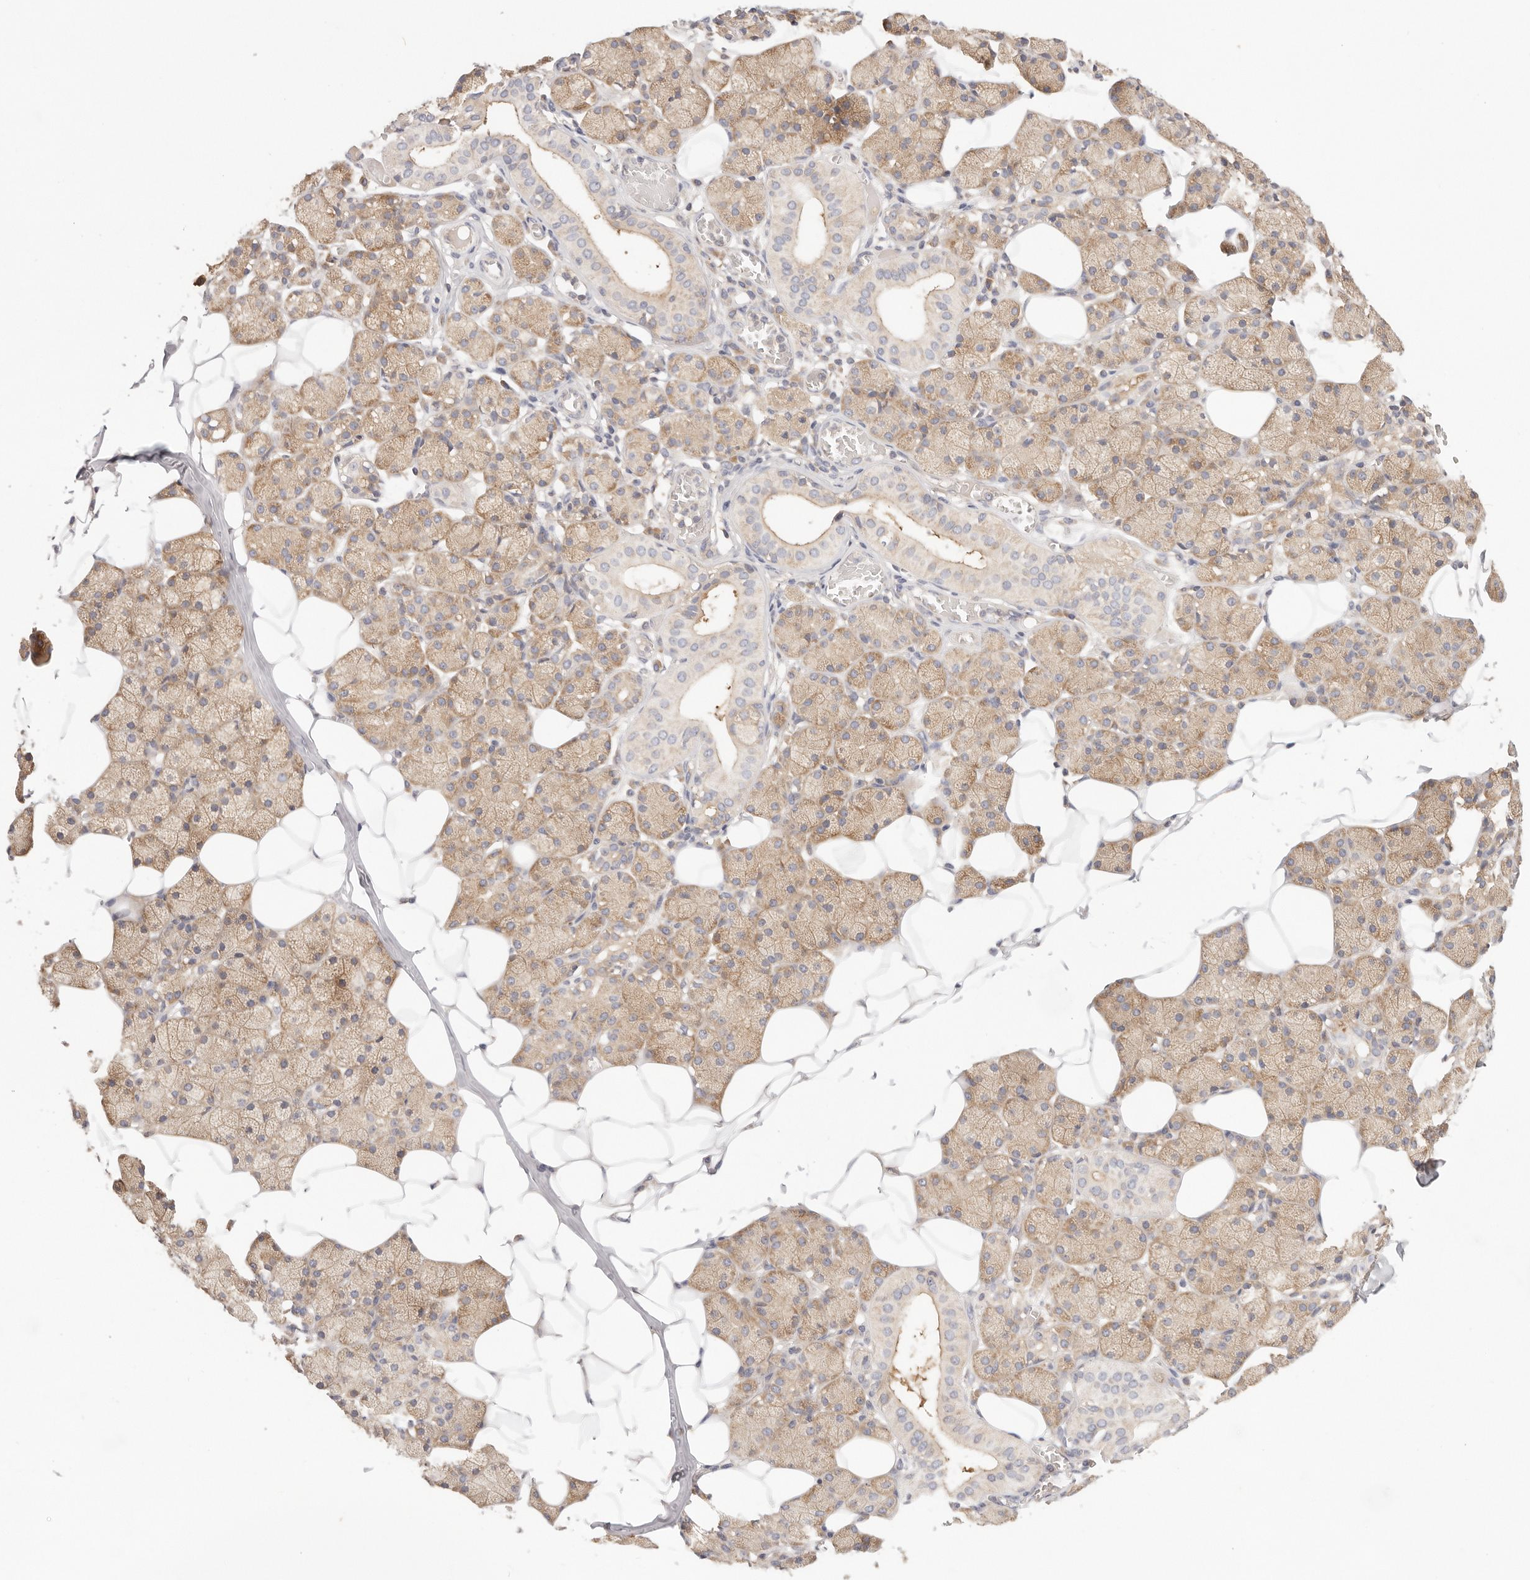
{"staining": {"intensity": "weak", "quantity": ">75%", "location": "cytoplasmic/membranous"}, "tissue": "salivary gland", "cell_type": "Glandular cells", "image_type": "normal", "snomed": [{"axis": "morphology", "description": "Normal tissue, NOS"}, {"axis": "topography", "description": "Salivary gland"}], "caption": "An immunohistochemistry image of normal tissue is shown. Protein staining in brown highlights weak cytoplasmic/membranous positivity in salivary gland within glandular cells. (IHC, brightfield microscopy, high magnification).", "gene": "KCMF1", "patient": {"sex": "female", "age": 33}}